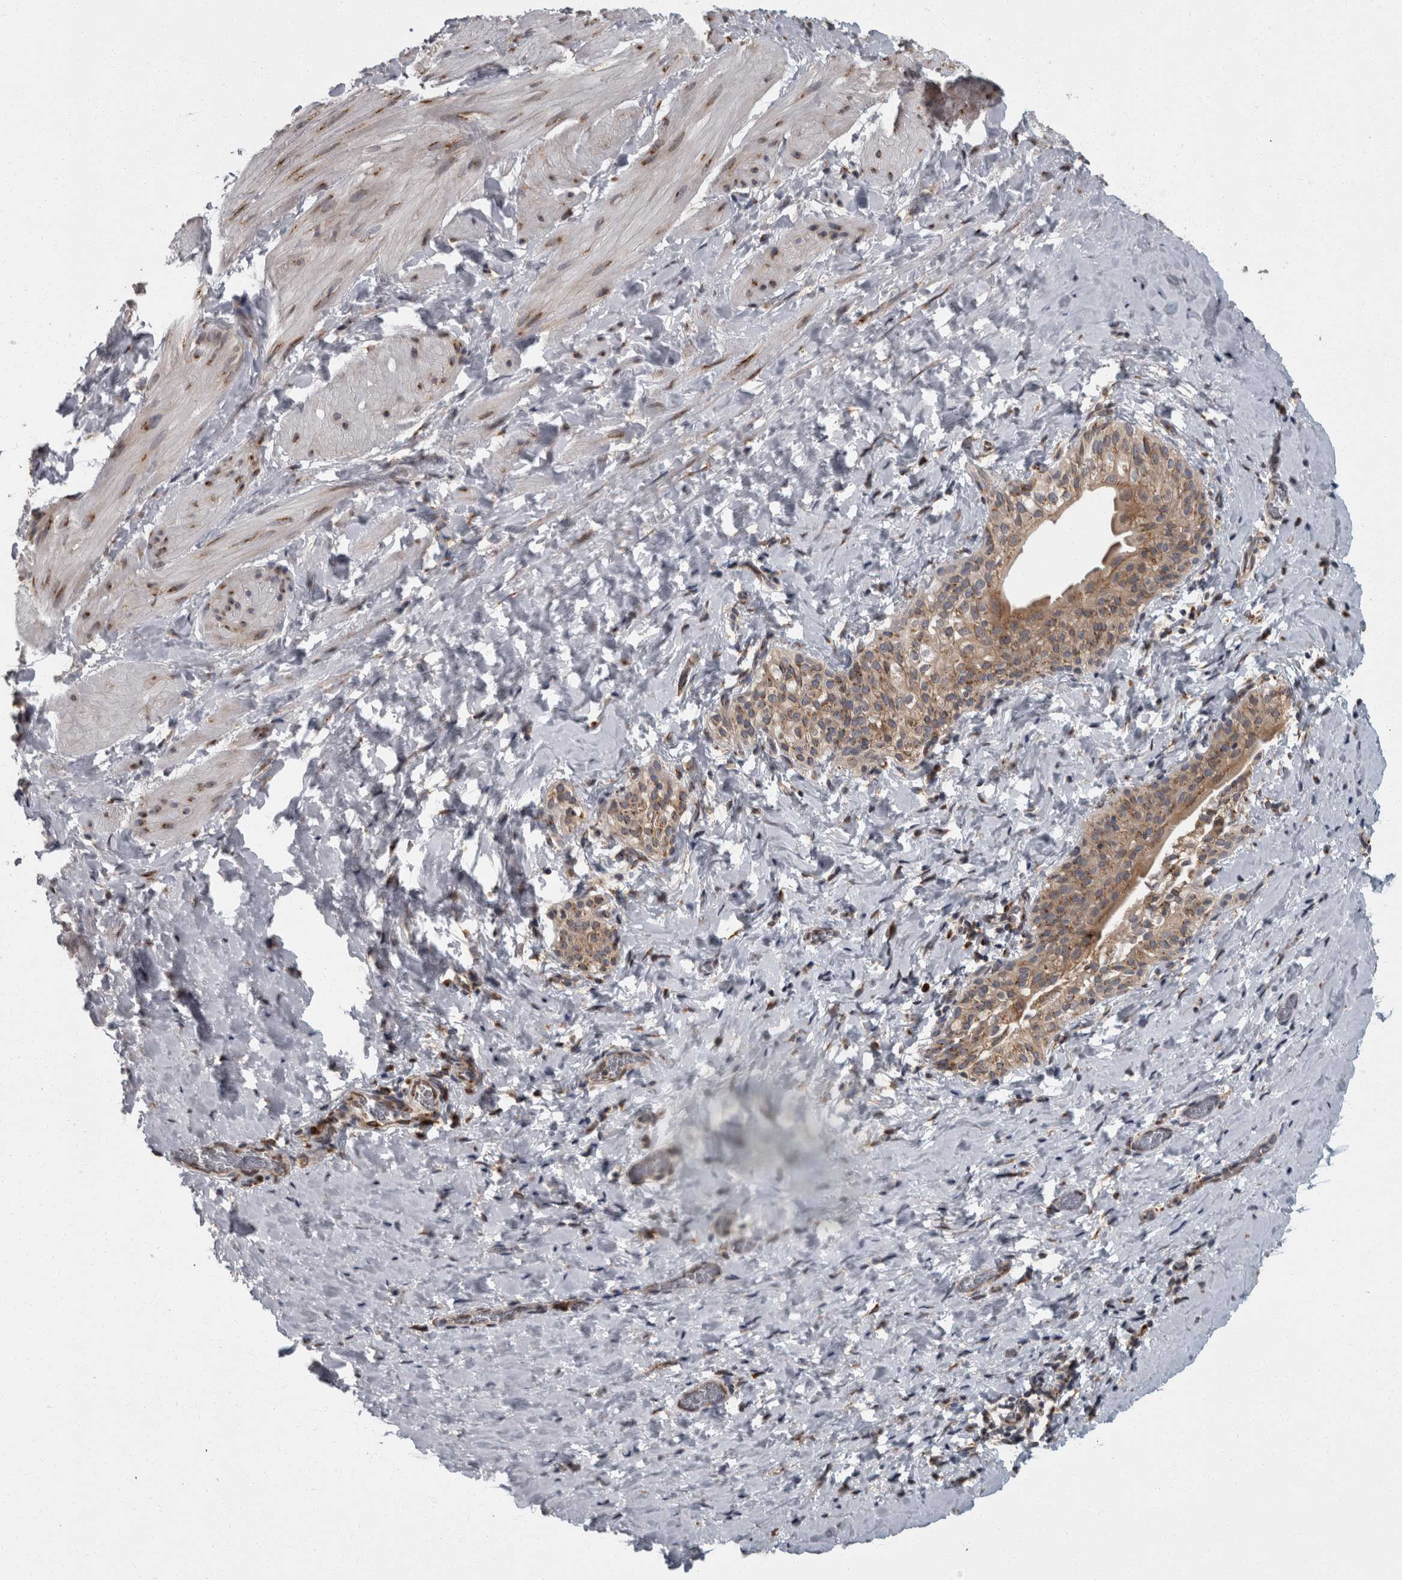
{"staining": {"intensity": "weak", "quantity": "25%-75%", "location": "cytoplasmic/membranous"}, "tissue": "smooth muscle", "cell_type": "Smooth muscle cells", "image_type": "normal", "snomed": [{"axis": "morphology", "description": "Normal tissue, NOS"}, {"axis": "topography", "description": "Smooth muscle"}], "caption": "An image of smooth muscle stained for a protein demonstrates weak cytoplasmic/membranous brown staining in smooth muscle cells. (brown staining indicates protein expression, while blue staining denotes nuclei).", "gene": "LMAN2L", "patient": {"sex": "male", "age": 16}}